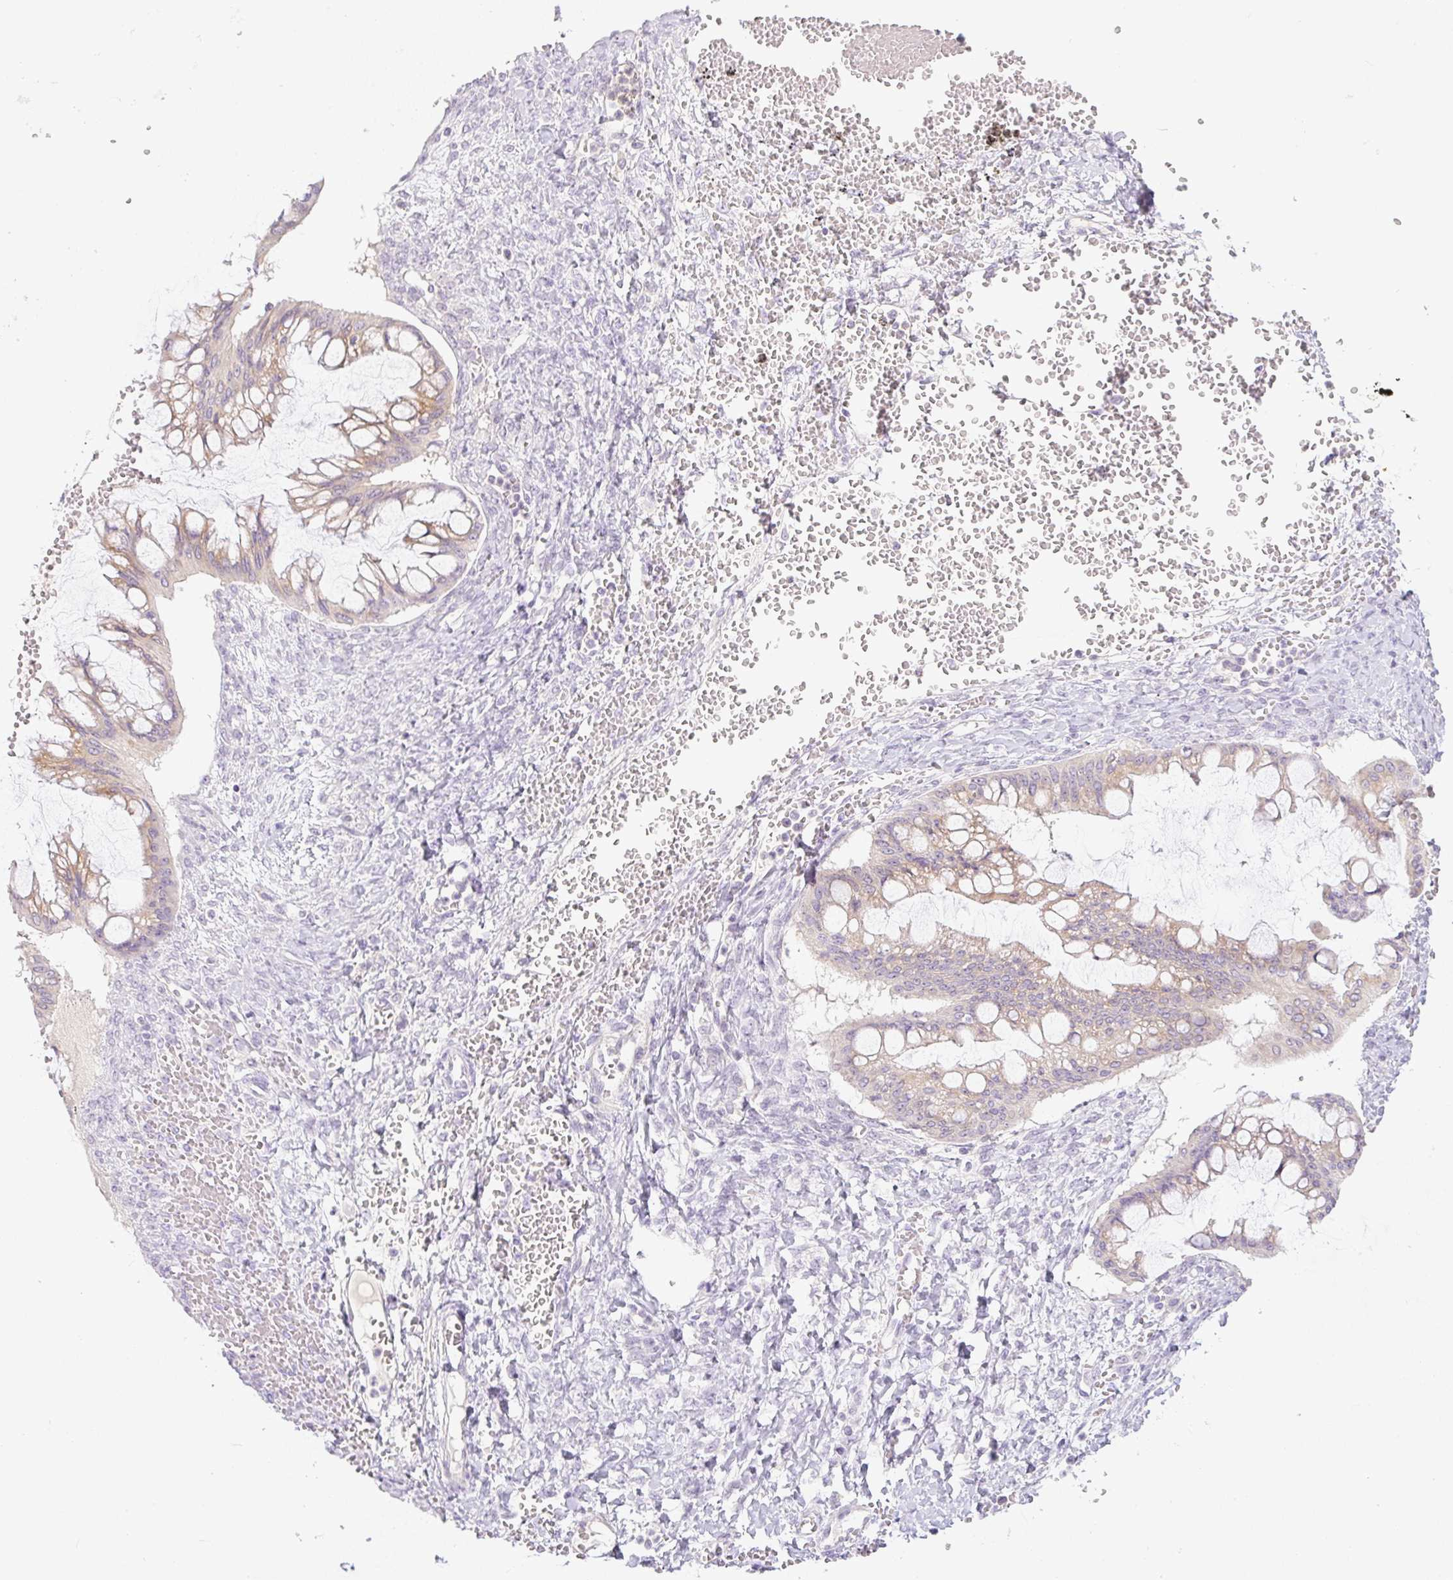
{"staining": {"intensity": "weak", "quantity": ">75%", "location": "cytoplasmic/membranous"}, "tissue": "ovarian cancer", "cell_type": "Tumor cells", "image_type": "cancer", "snomed": [{"axis": "morphology", "description": "Cystadenocarcinoma, mucinous, NOS"}, {"axis": "topography", "description": "Ovary"}], "caption": "IHC of ovarian cancer exhibits low levels of weak cytoplasmic/membranous expression in approximately >75% of tumor cells. The protein of interest is shown in brown color, while the nuclei are stained blue.", "gene": "MIA2", "patient": {"sex": "female", "age": 73}}